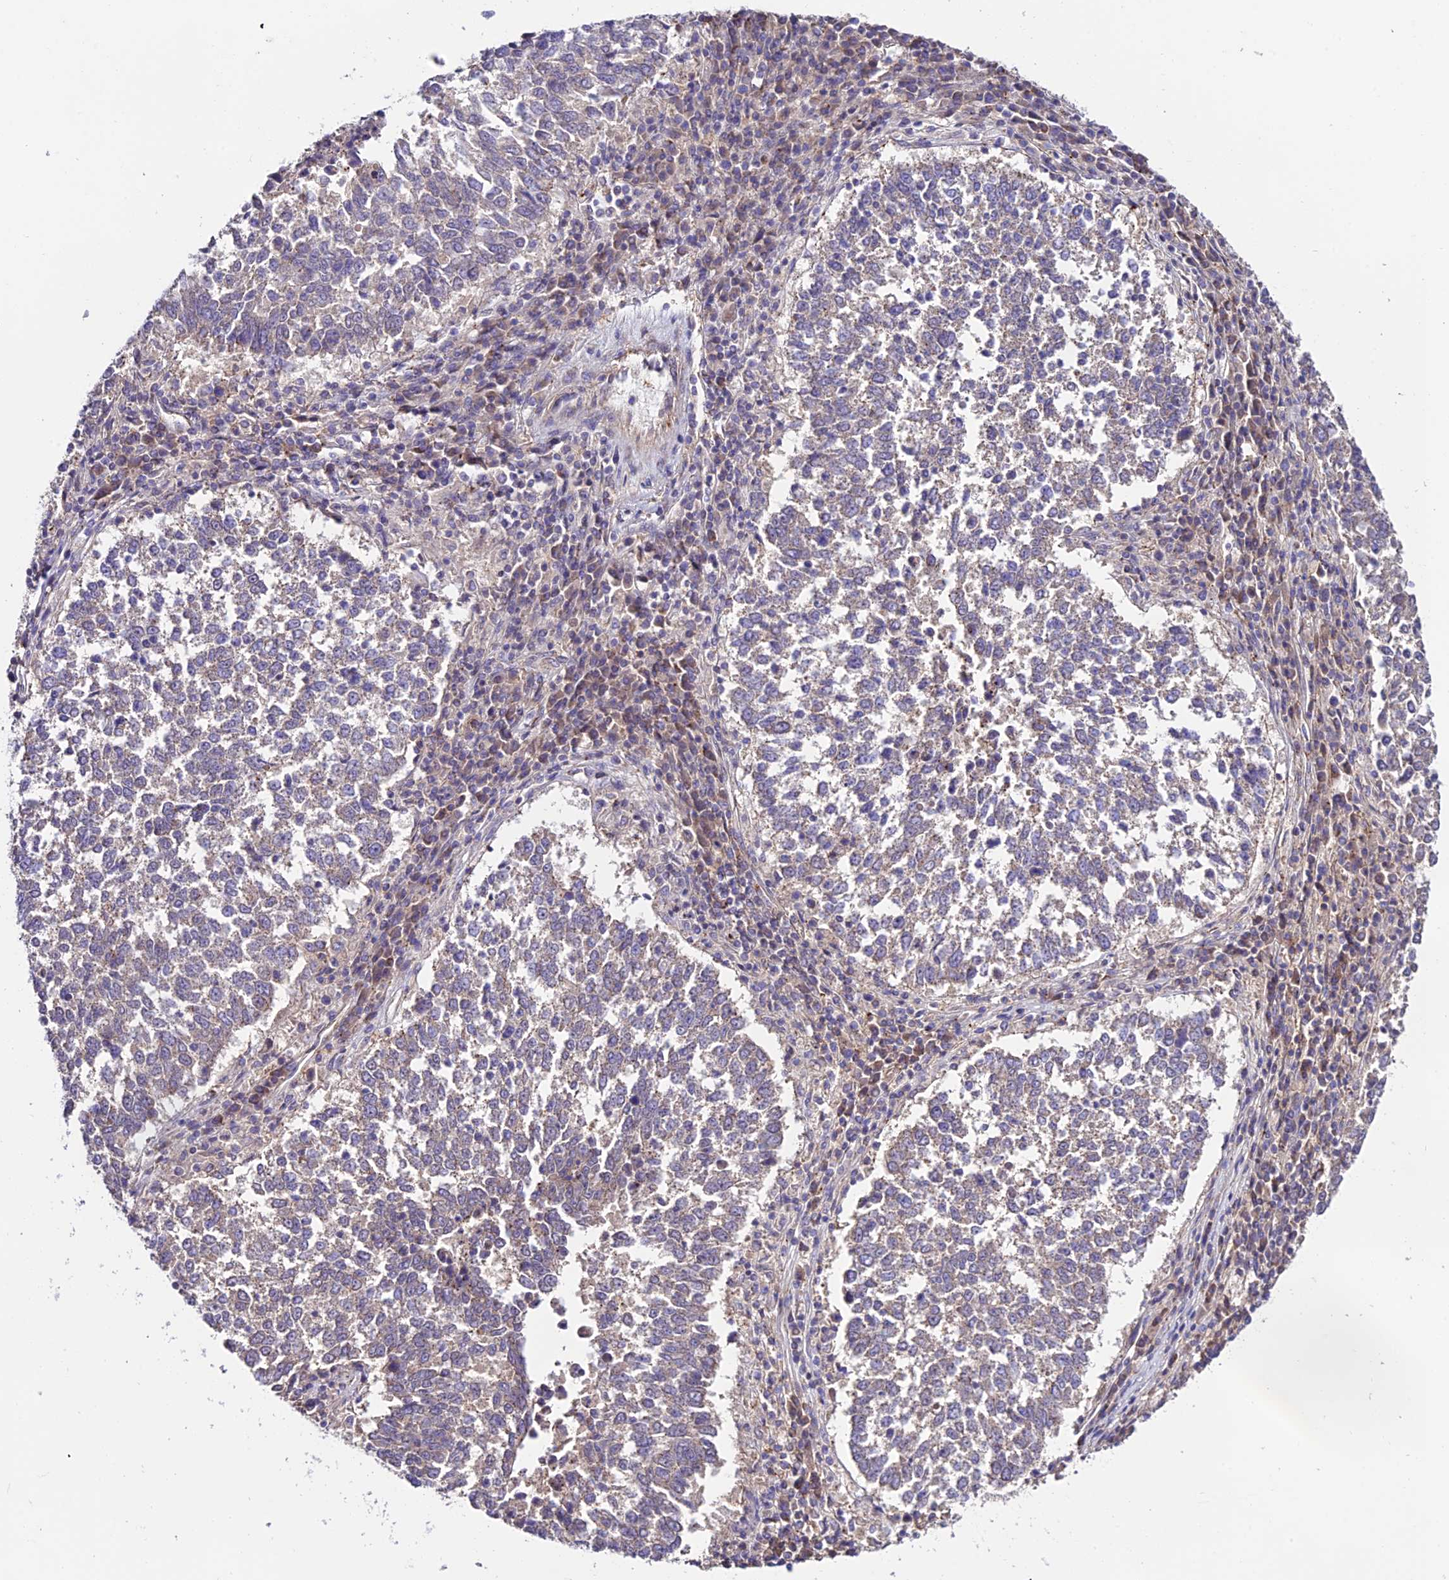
{"staining": {"intensity": "negative", "quantity": "none", "location": "none"}, "tissue": "lung cancer", "cell_type": "Tumor cells", "image_type": "cancer", "snomed": [{"axis": "morphology", "description": "Squamous cell carcinoma, NOS"}, {"axis": "topography", "description": "Lung"}], "caption": "Histopathology image shows no protein staining in tumor cells of lung cancer (squamous cell carcinoma) tissue.", "gene": "BRME1", "patient": {"sex": "male", "age": 73}}